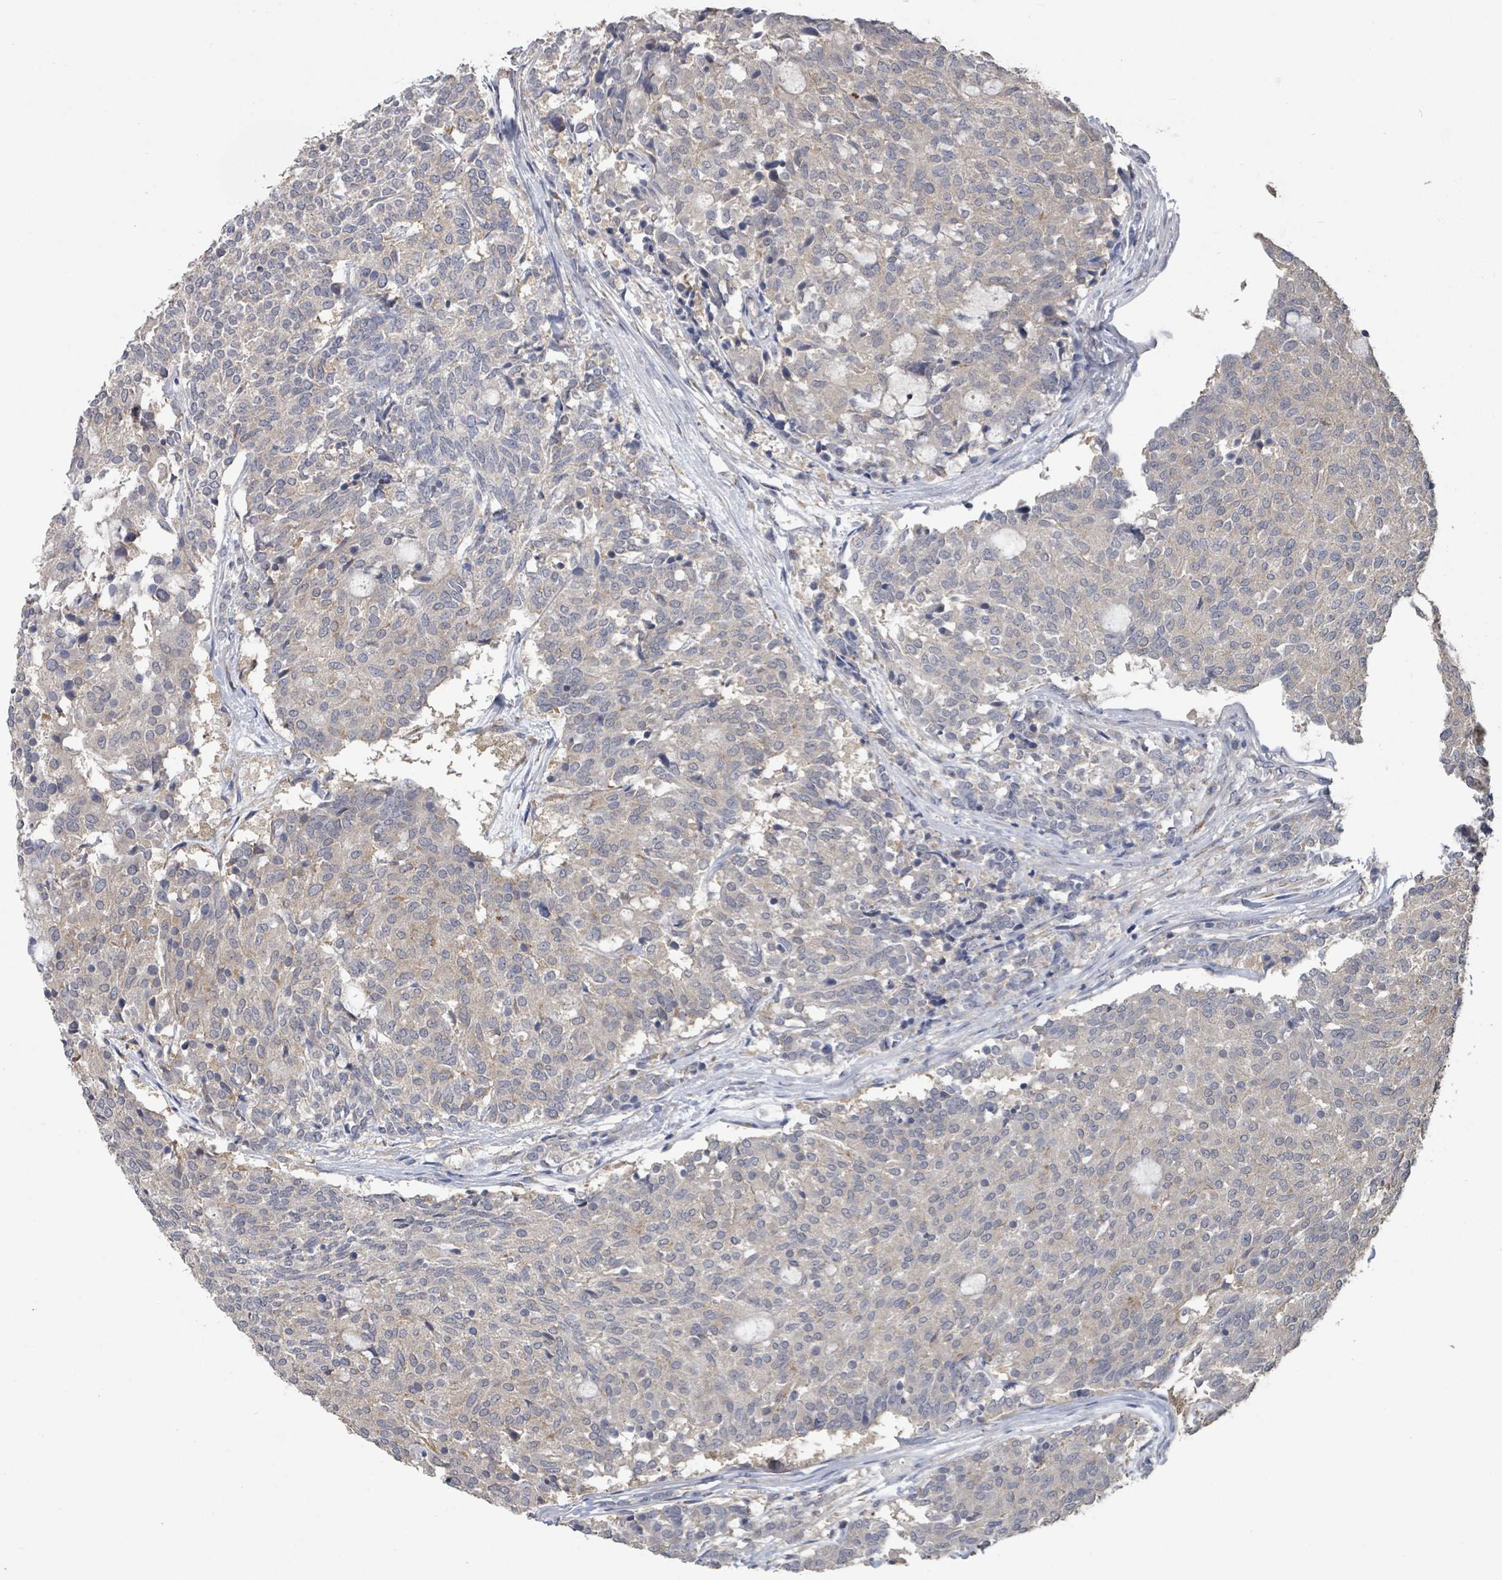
{"staining": {"intensity": "weak", "quantity": "<25%", "location": "cytoplasmic/membranous"}, "tissue": "carcinoid", "cell_type": "Tumor cells", "image_type": "cancer", "snomed": [{"axis": "morphology", "description": "Carcinoid, malignant, NOS"}, {"axis": "topography", "description": "Pancreas"}], "caption": "Immunohistochemistry (IHC) micrograph of carcinoid (malignant) stained for a protein (brown), which reveals no expression in tumor cells.", "gene": "SLC9A7", "patient": {"sex": "female", "age": 54}}